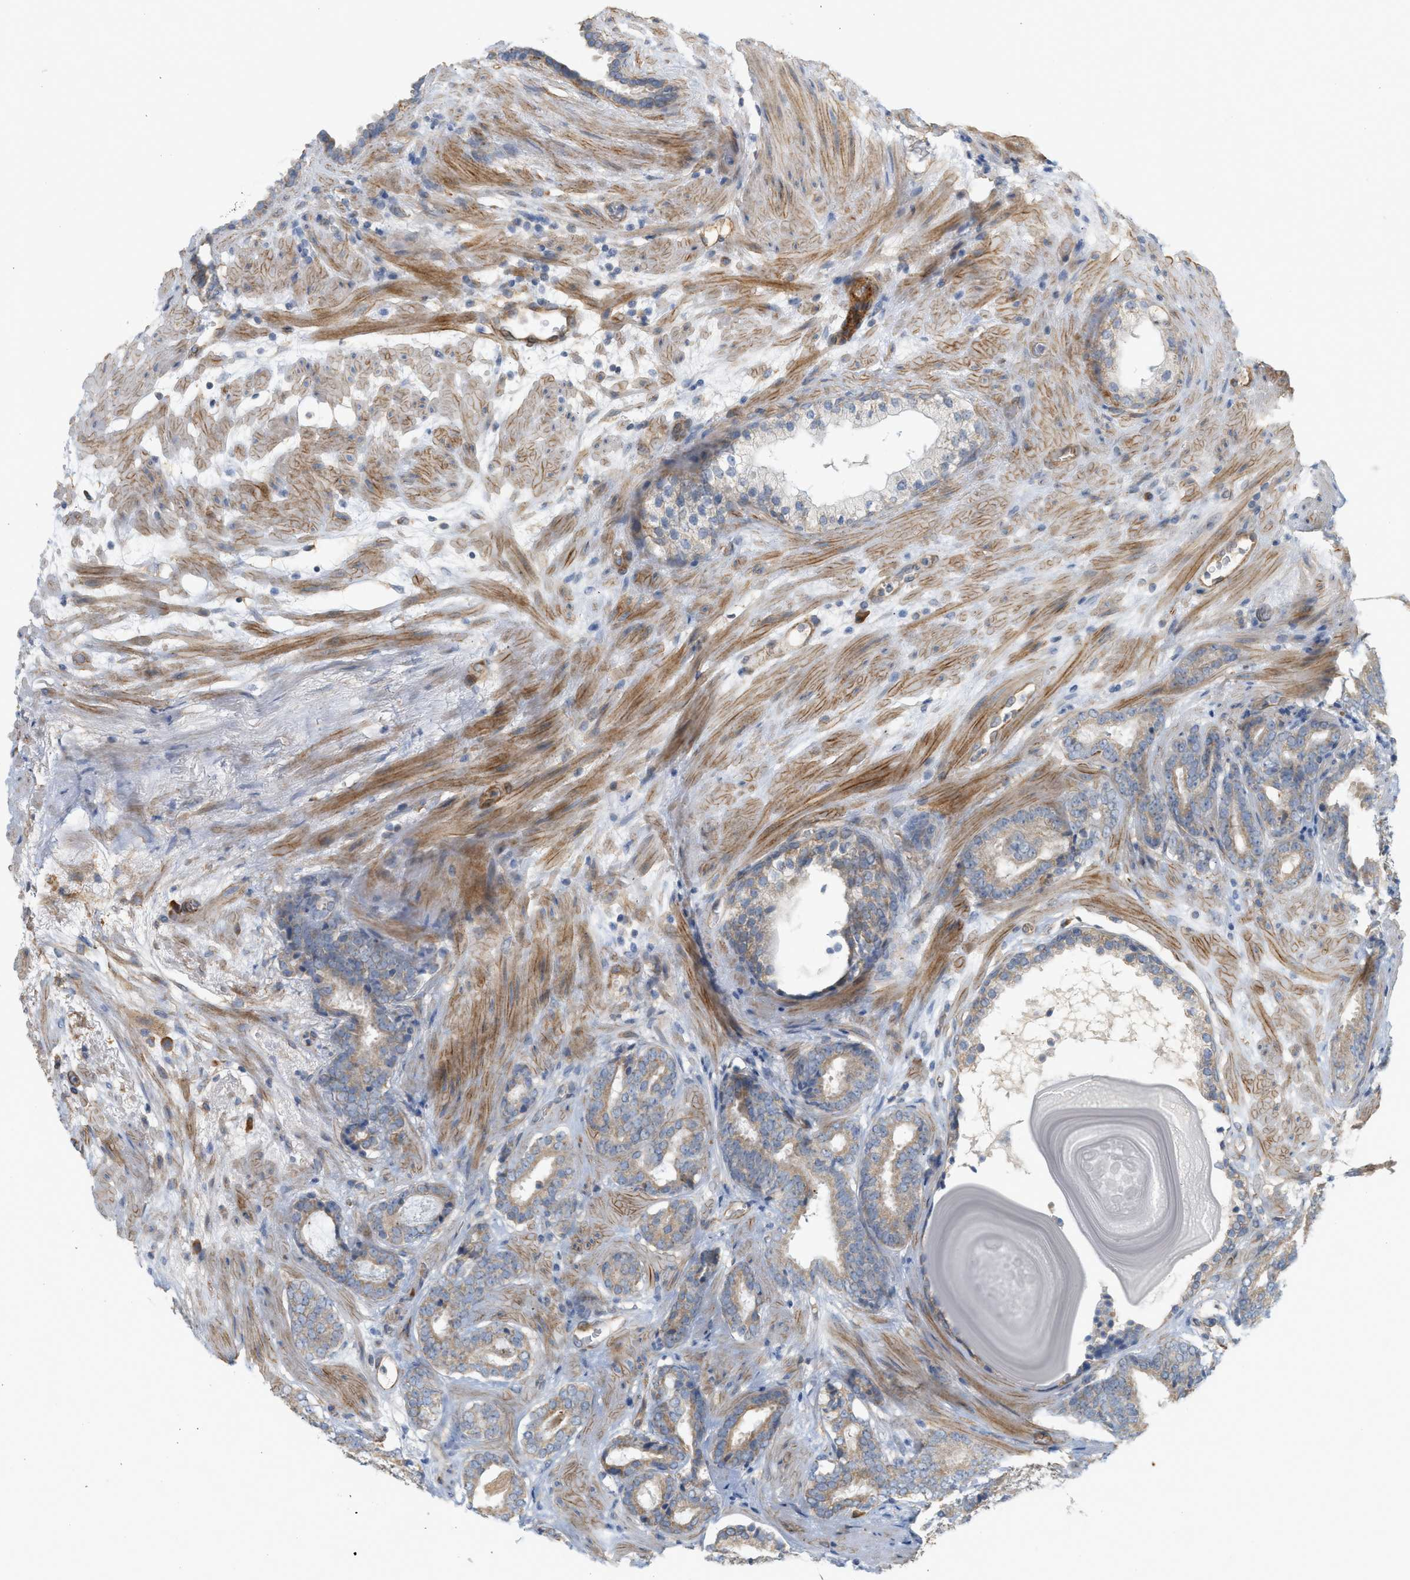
{"staining": {"intensity": "moderate", "quantity": ">75%", "location": "cytoplasmic/membranous"}, "tissue": "prostate cancer", "cell_type": "Tumor cells", "image_type": "cancer", "snomed": [{"axis": "morphology", "description": "Adenocarcinoma, Low grade"}, {"axis": "topography", "description": "Prostate"}], "caption": "Immunohistochemistry of human prostate cancer (adenocarcinoma (low-grade)) reveals medium levels of moderate cytoplasmic/membranous staining in approximately >75% of tumor cells.", "gene": "SVOP", "patient": {"sex": "male", "age": 69}}